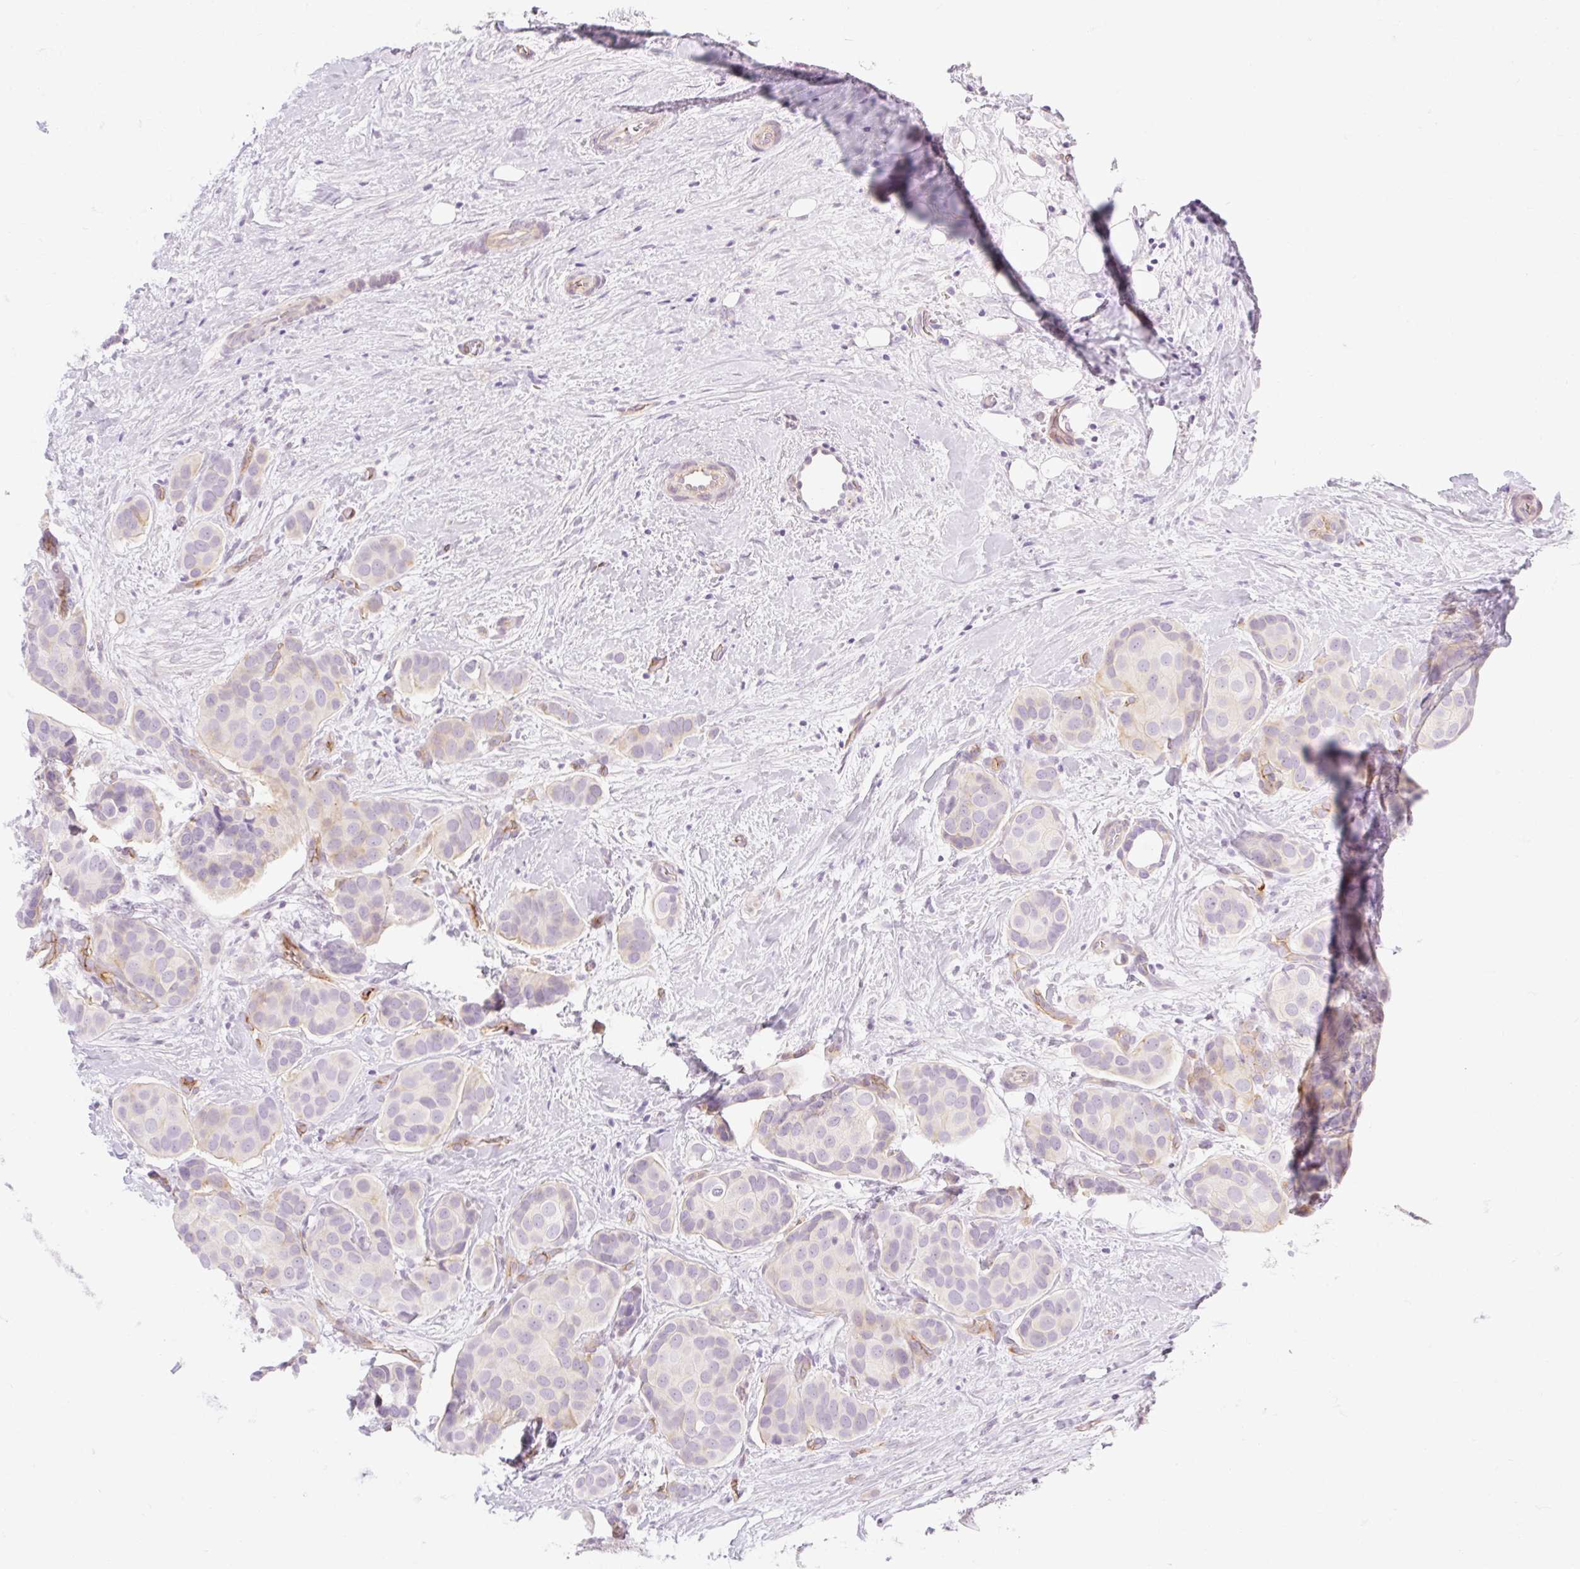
{"staining": {"intensity": "negative", "quantity": "none", "location": "none"}, "tissue": "breast cancer", "cell_type": "Tumor cells", "image_type": "cancer", "snomed": [{"axis": "morphology", "description": "Duct carcinoma"}, {"axis": "topography", "description": "Breast"}], "caption": "Intraductal carcinoma (breast) was stained to show a protein in brown. There is no significant staining in tumor cells.", "gene": "TAF1L", "patient": {"sex": "female", "age": 70}}